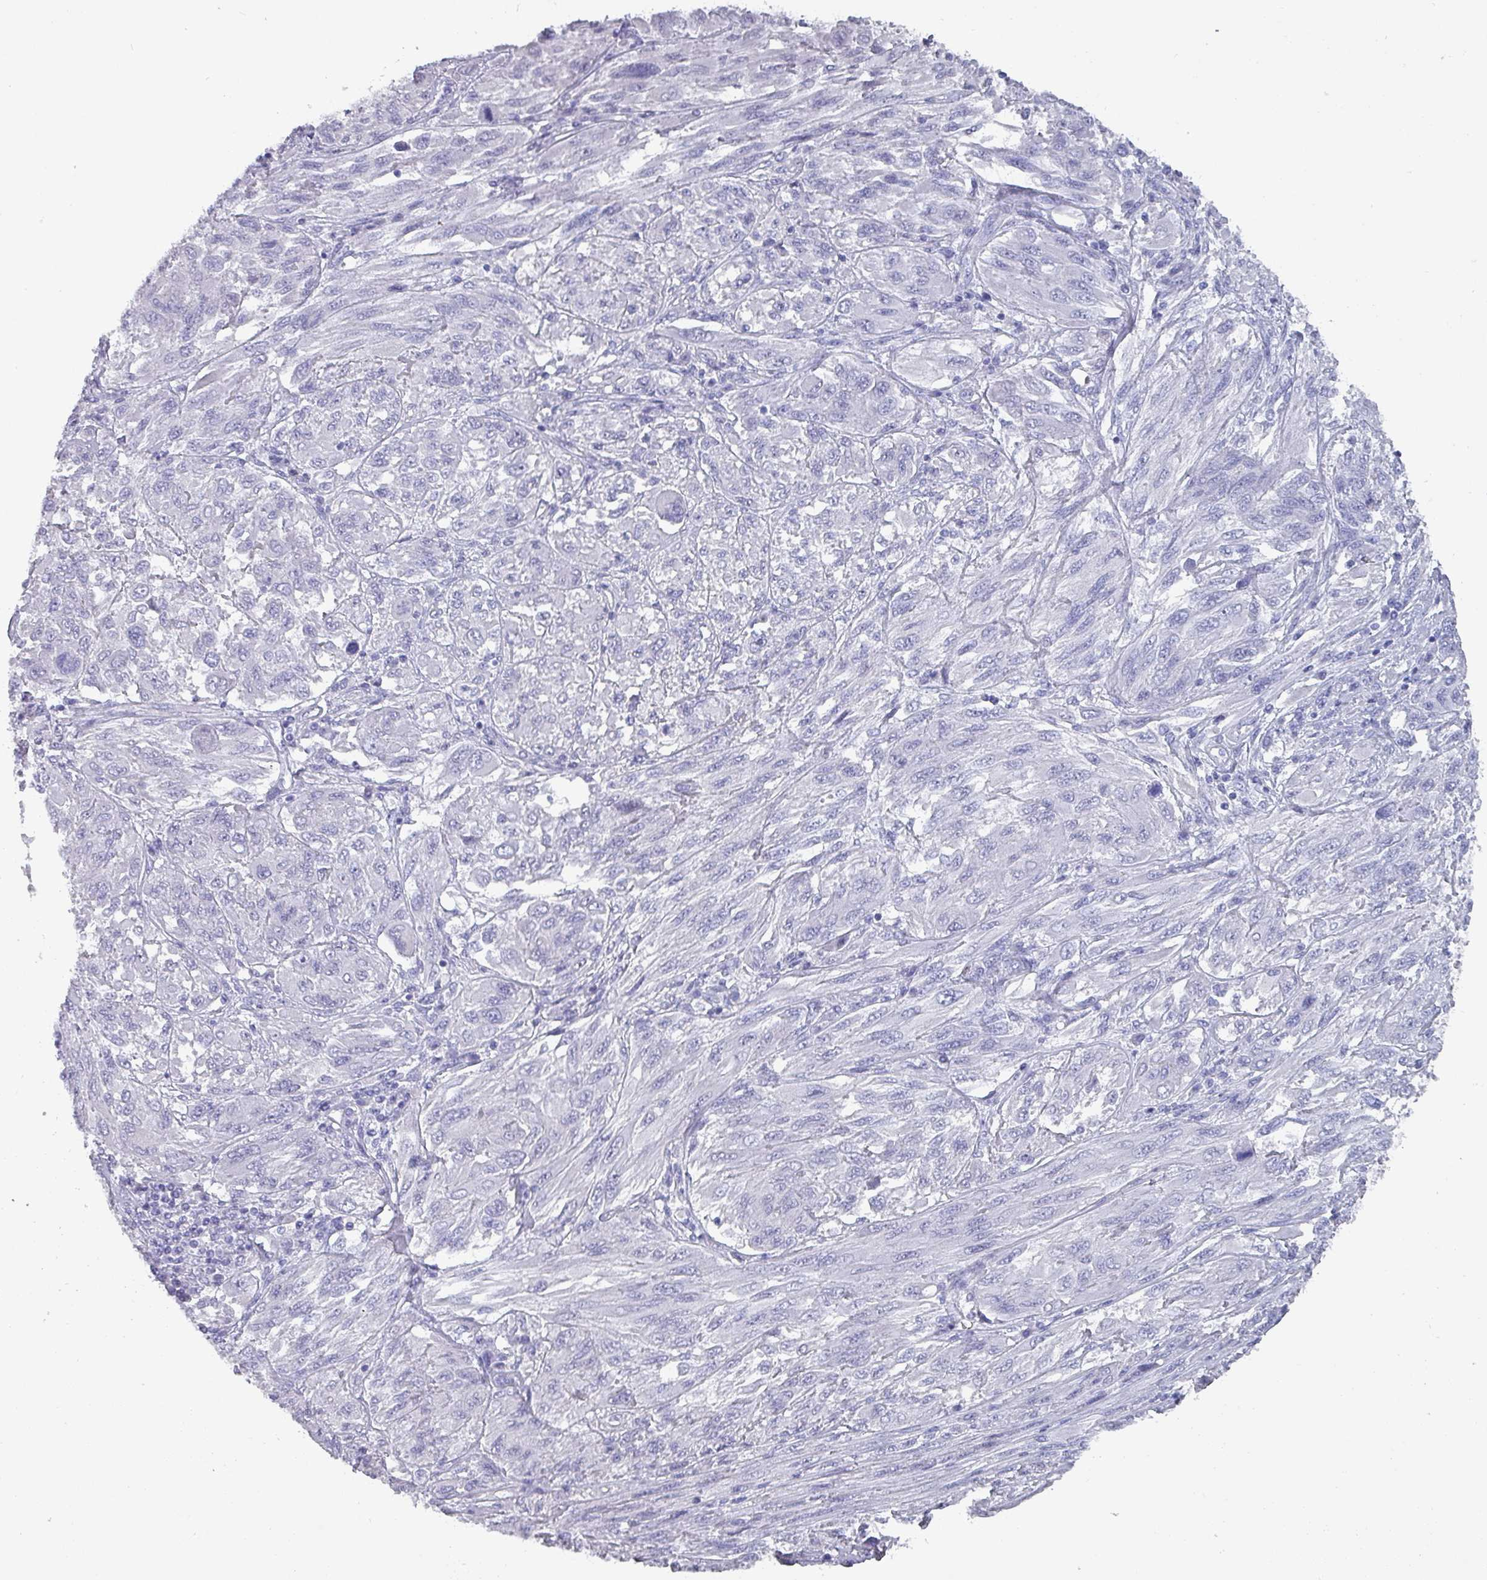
{"staining": {"intensity": "negative", "quantity": "none", "location": "none"}, "tissue": "melanoma", "cell_type": "Tumor cells", "image_type": "cancer", "snomed": [{"axis": "morphology", "description": "Malignant melanoma, NOS"}, {"axis": "topography", "description": "Skin"}], "caption": "Immunohistochemical staining of human malignant melanoma demonstrates no significant staining in tumor cells.", "gene": "INS-IGF2", "patient": {"sex": "female", "age": 91}}